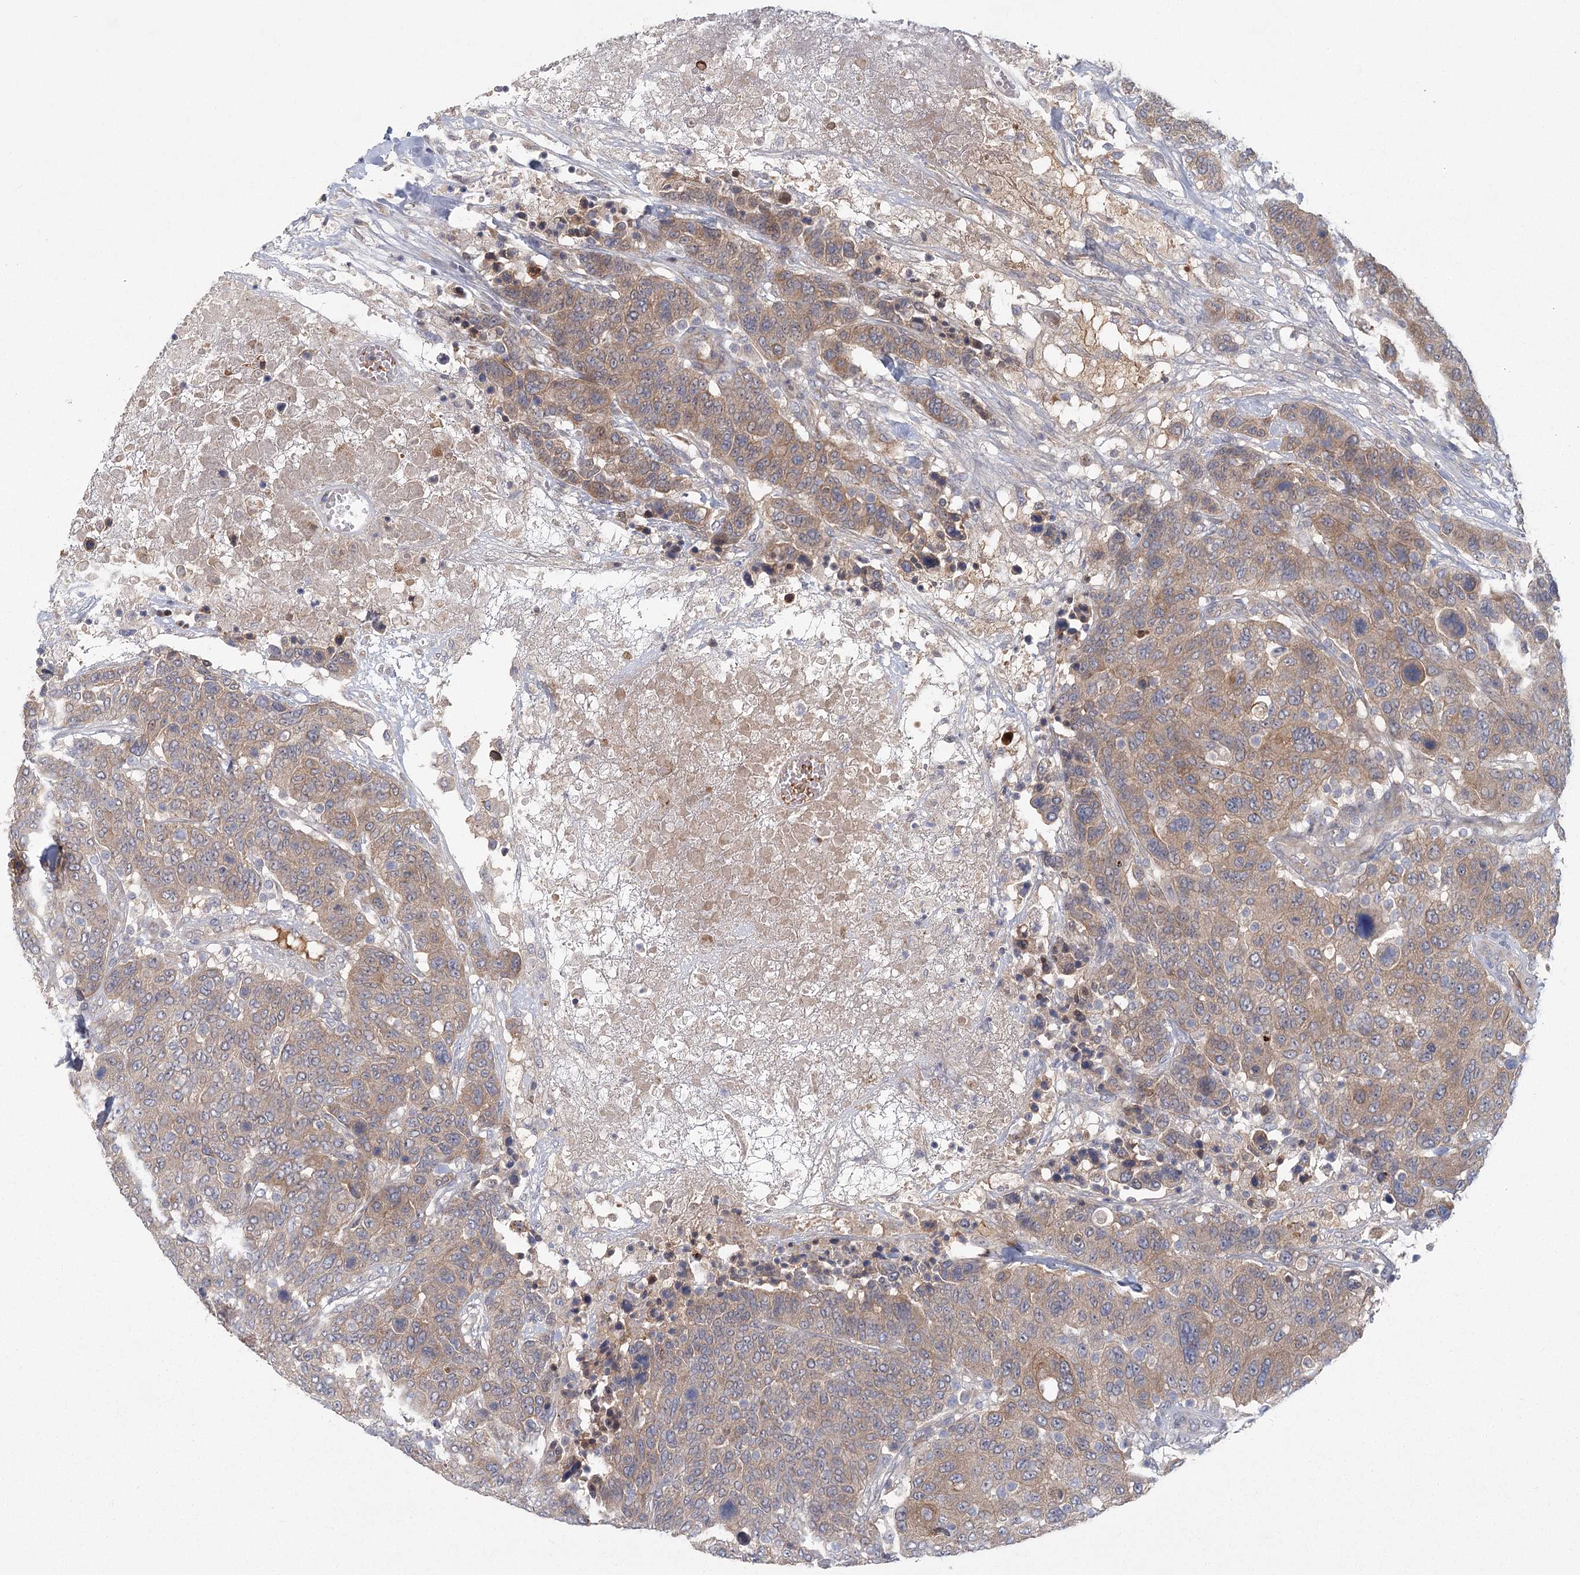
{"staining": {"intensity": "moderate", "quantity": ">75%", "location": "cytoplasmic/membranous"}, "tissue": "breast cancer", "cell_type": "Tumor cells", "image_type": "cancer", "snomed": [{"axis": "morphology", "description": "Duct carcinoma"}, {"axis": "topography", "description": "Breast"}], "caption": "Human breast intraductal carcinoma stained with a protein marker displays moderate staining in tumor cells.", "gene": "LRRC14B", "patient": {"sex": "female", "age": 37}}